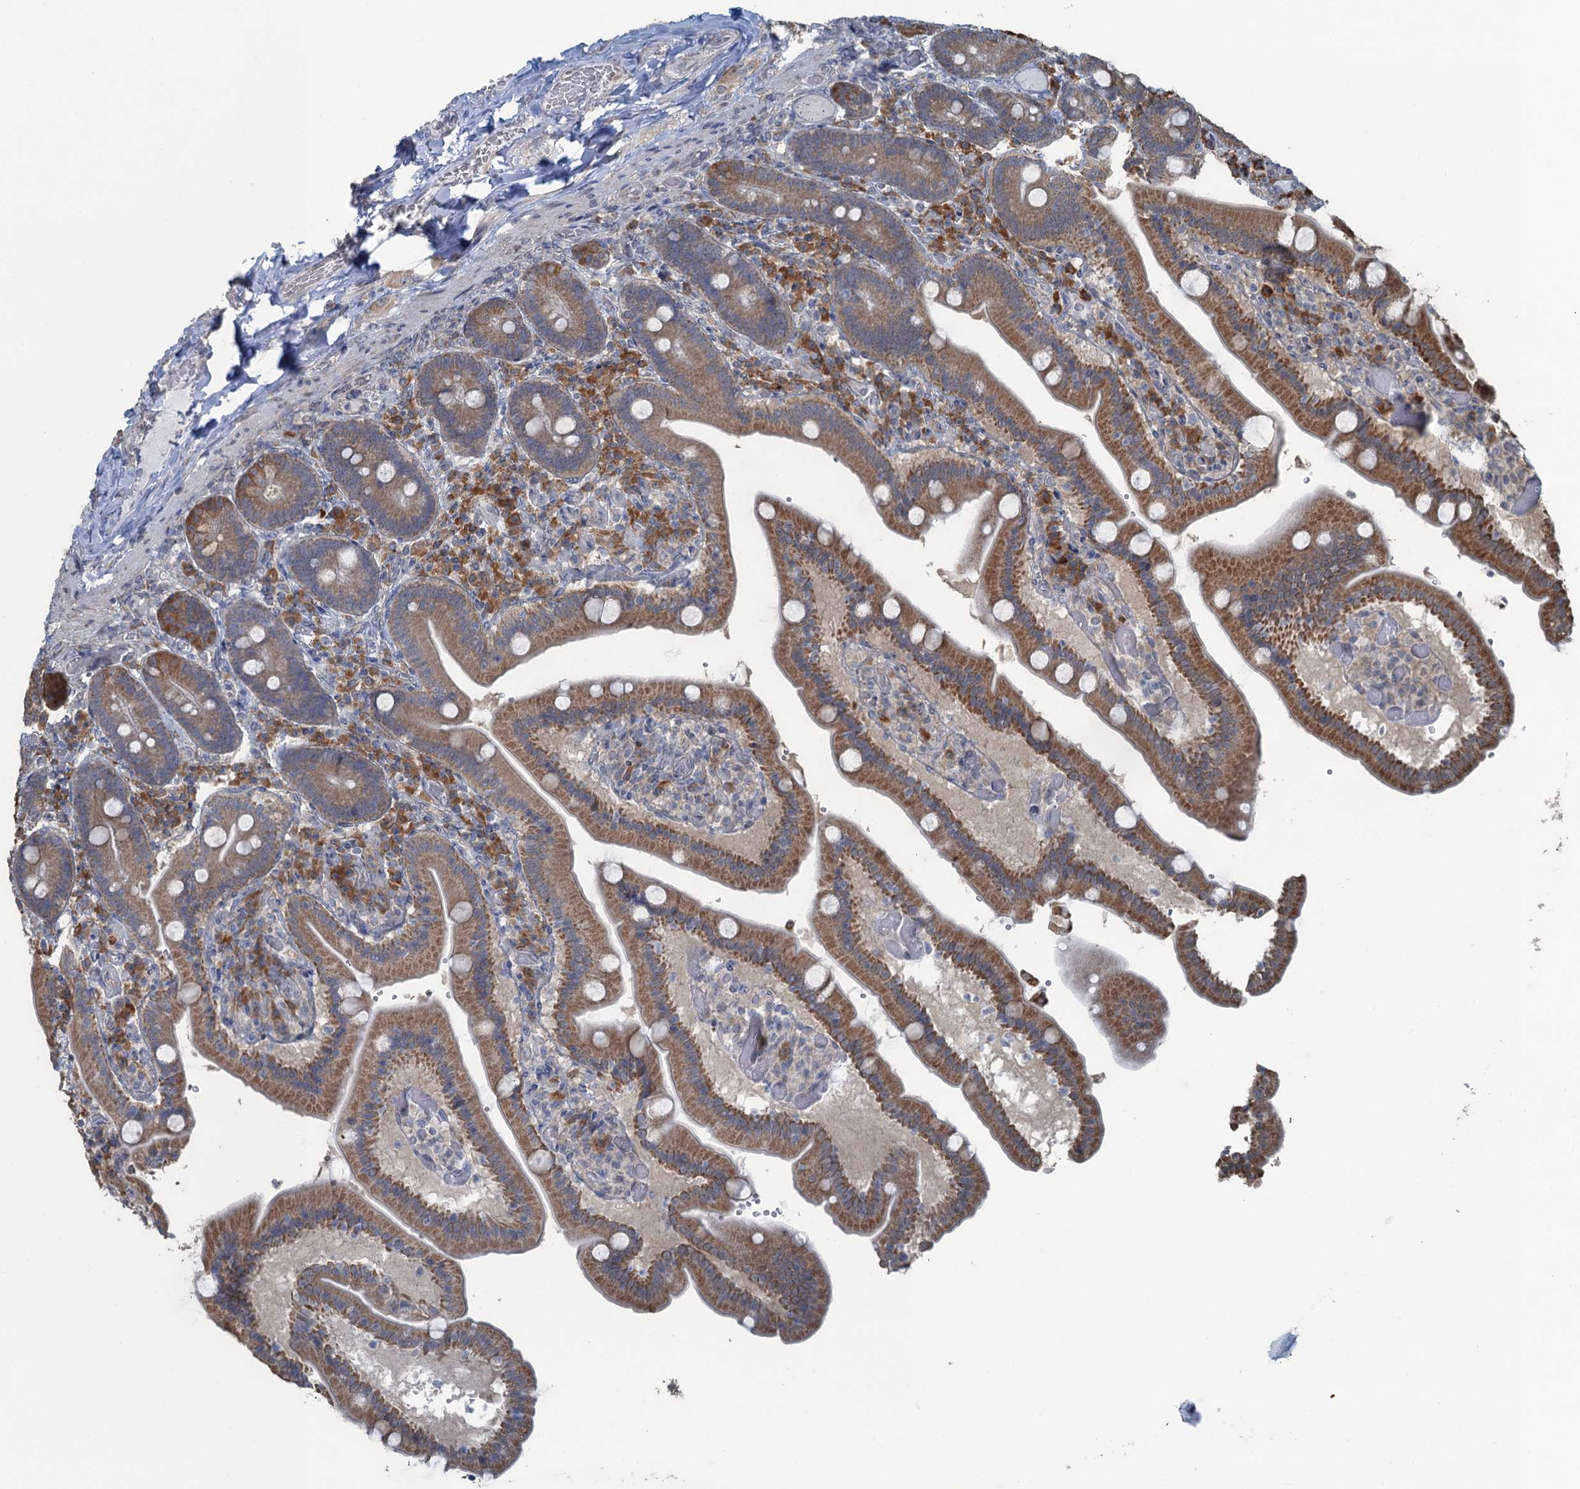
{"staining": {"intensity": "moderate", "quantity": ">75%", "location": "cytoplasmic/membranous"}, "tissue": "duodenum", "cell_type": "Glandular cells", "image_type": "normal", "snomed": [{"axis": "morphology", "description": "Normal tissue, NOS"}, {"axis": "topography", "description": "Duodenum"}], "caption": "IHC (DAB) staining of normal human duodenum exhibits moderate cytoplasmic/membranous protein positivity in about >75% of glandular cells.", "gene": "TEX35", "patient": {"sex": "female", "age": 62}}